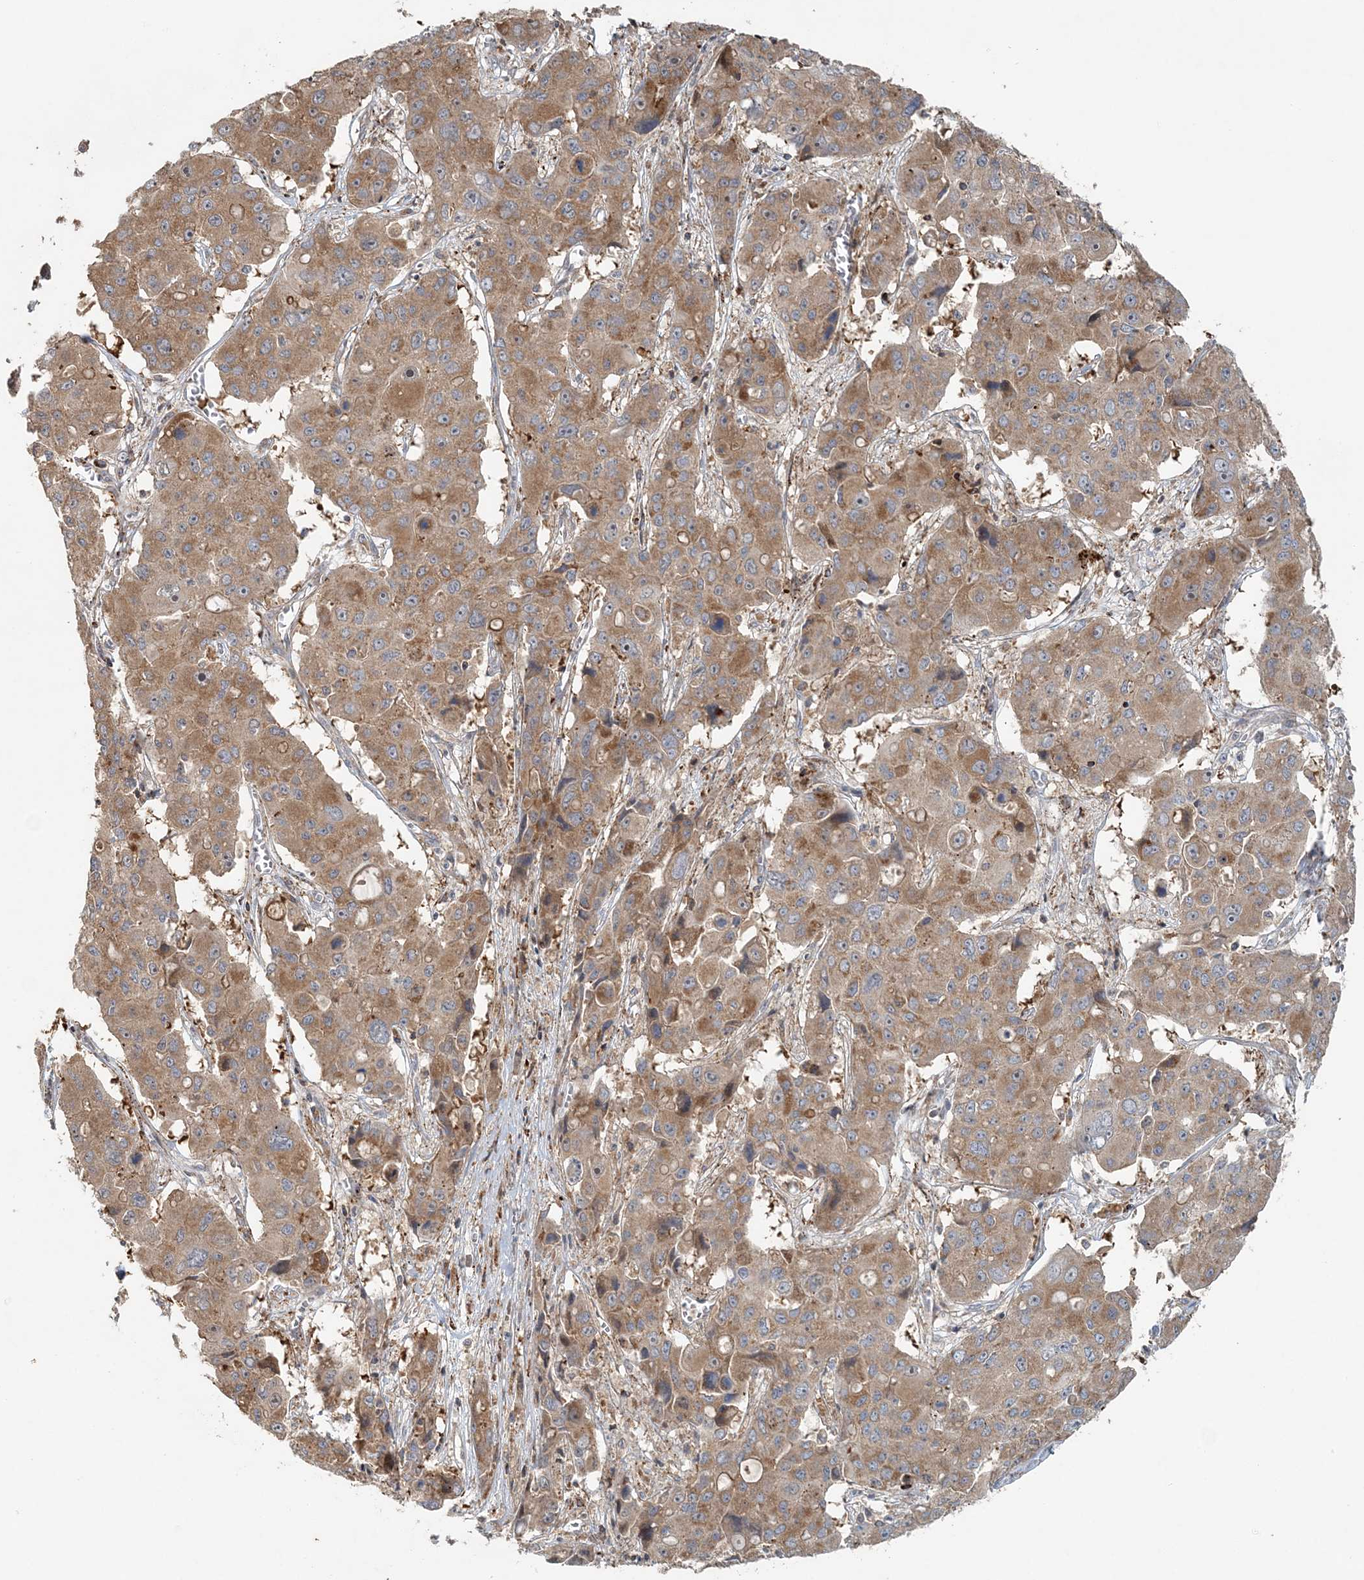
{"staining": {"intensity": "moderate", "quantity": ">75%", "location": "cytoplasmic/membranous"}, "tissue": "liver cancer", "cell_type": "Tumor cells", "image_type": "cancer", "snomed": [{"axis": "morphology", "description": "Cholangiocarcinoma"}, {"axis": "topography", "description": "Liver"}], "caption": "The immunohistochemical stain highlights moderate cytoplasmic/membranous expression in tumor cells of liver cancer tissue.", "gene": "MMUT", "patient": {"sex": "male", "age": 67}}